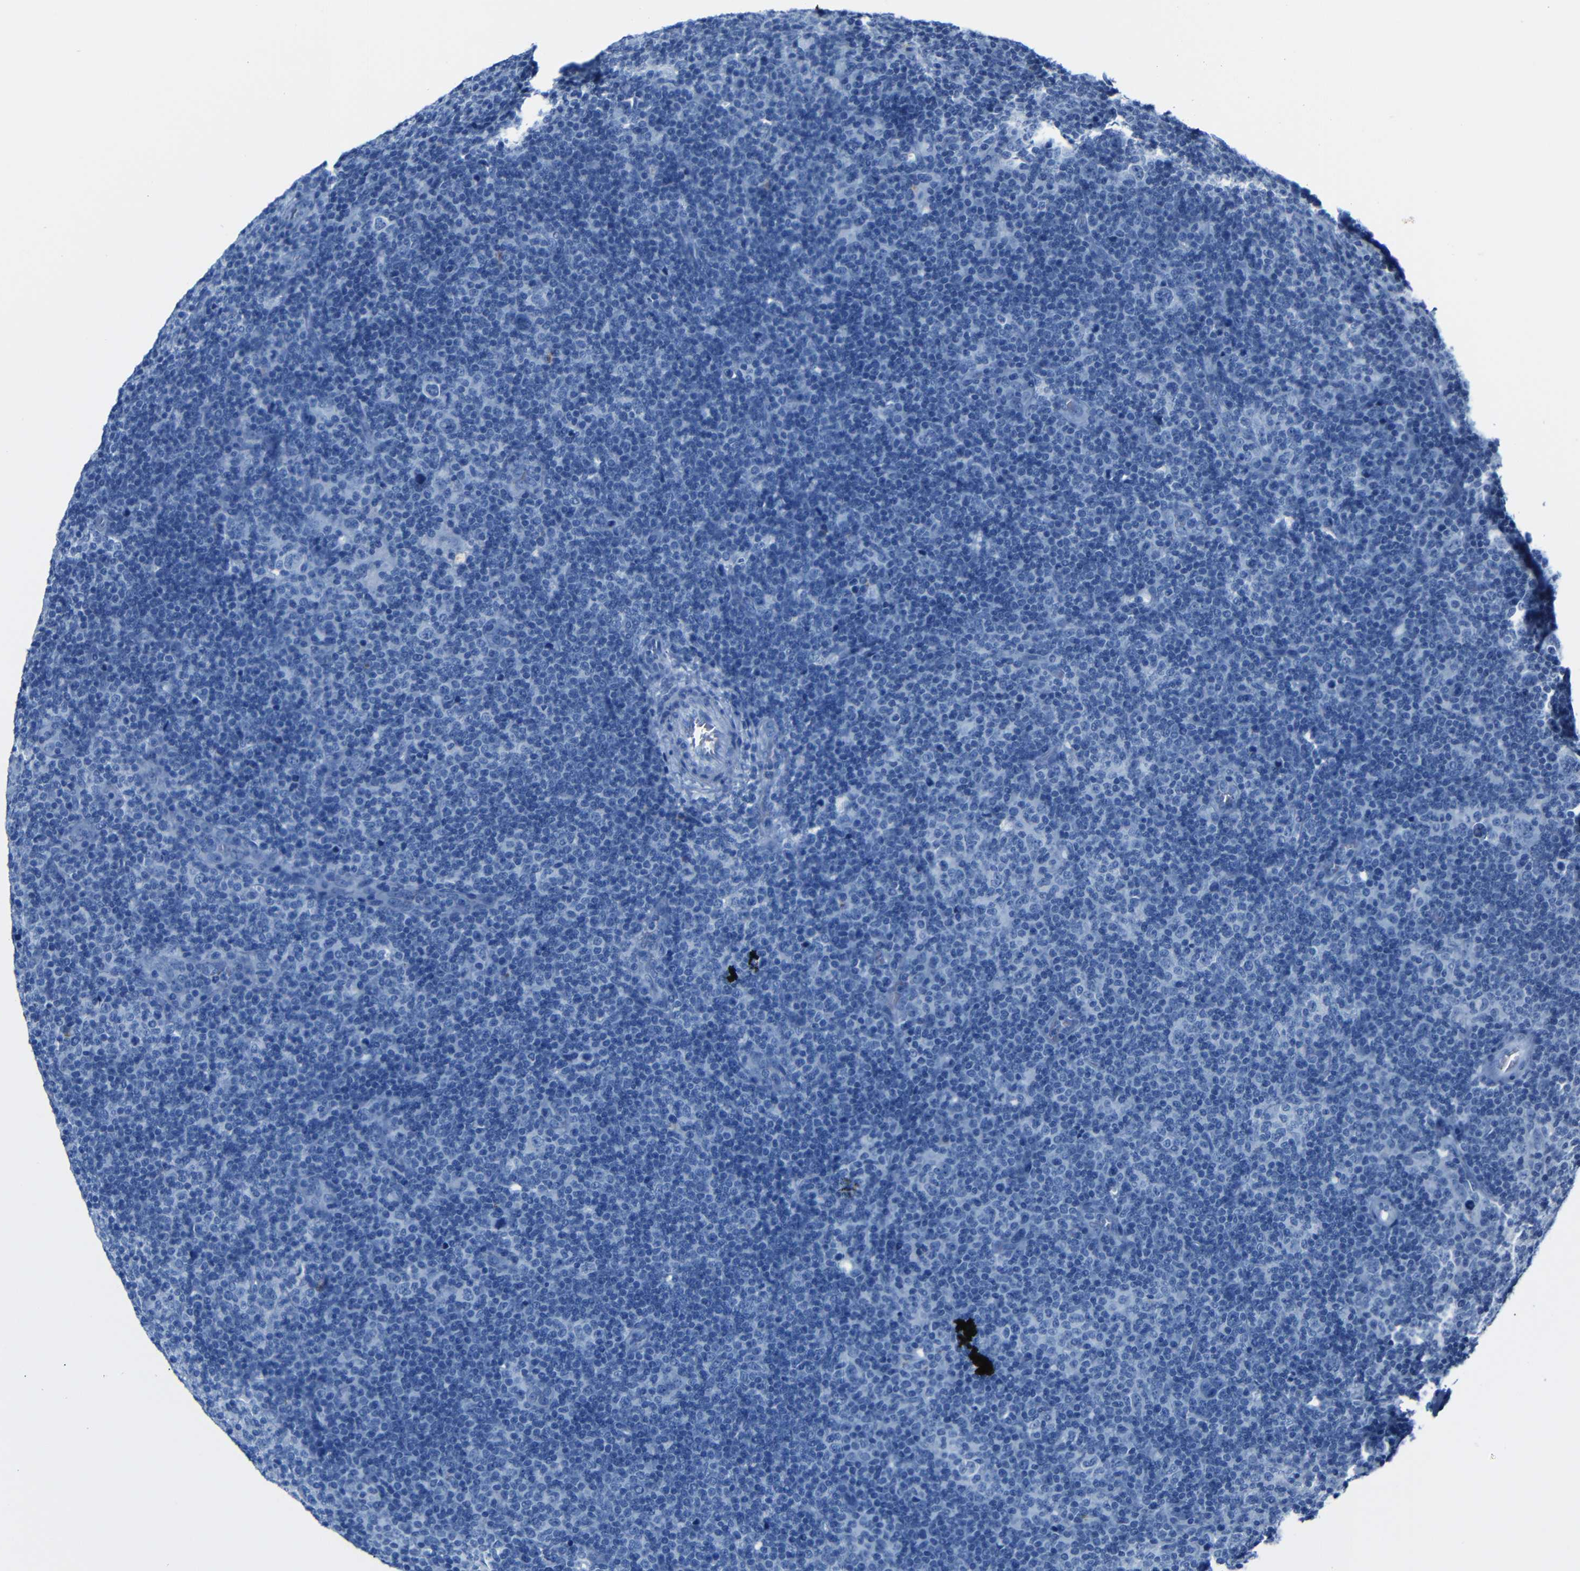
{"staining": {"intensity": "negative", "quantity": "none", "location": "none"}, "tissue": "lymphoma", "cell_type": "Tumor cells", "image_type": "cancer", "snomed": [{"axis": "morphology", "description": "Hodgkin's disease, NOS"}, {"axis": "topography", "description": "Lymph node"}], "caption": "An image of human Hodgkin's disease is negative for staining in tumor cells.", "gene": "CLDN11", "patient": {"sex": "female", "age": 57}}